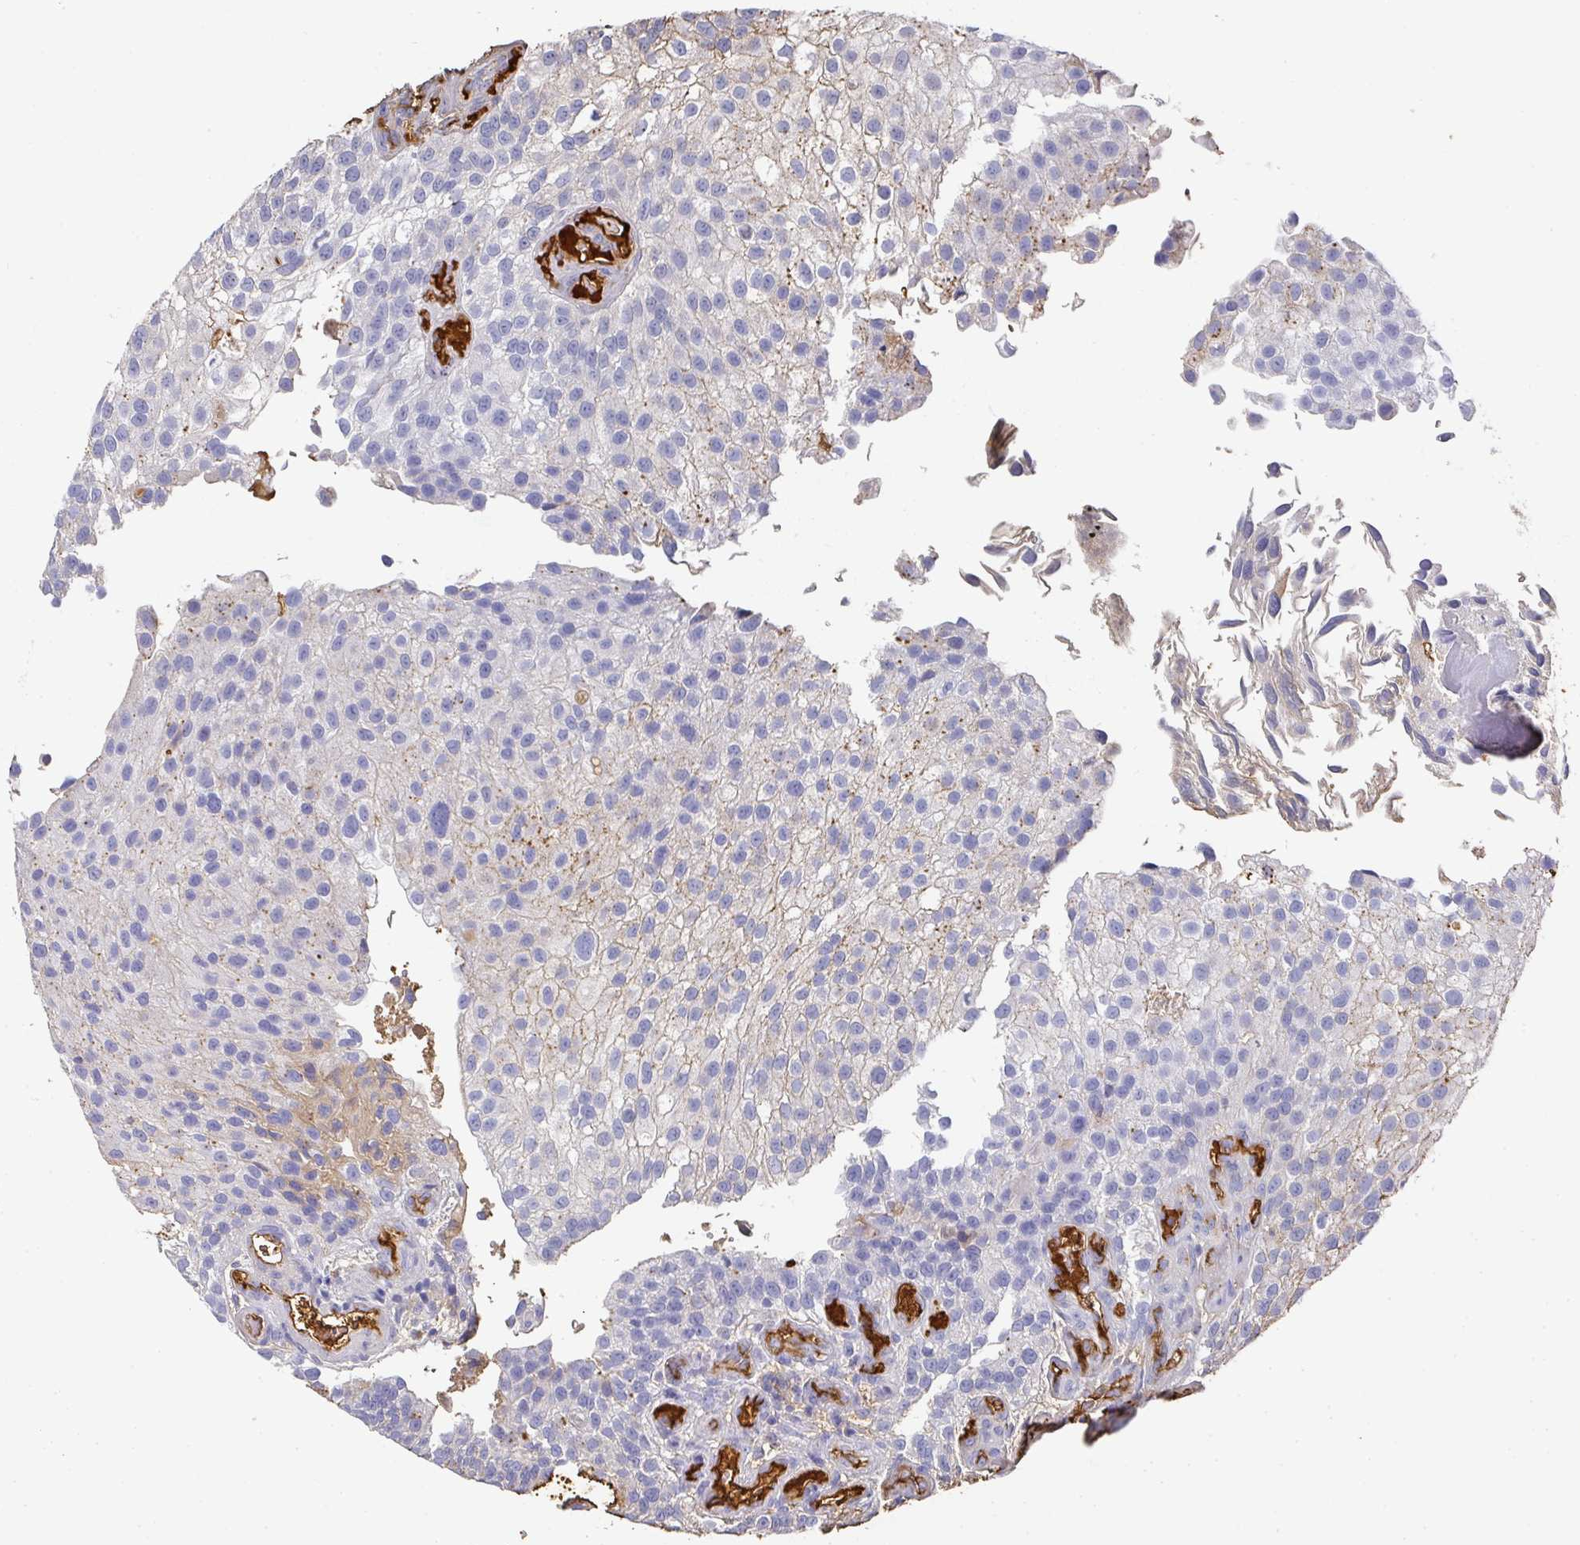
{"staining": {"intensity": "weak", "quantity": "<25%", "location": "cytoplasmic/membranous"}, "tissue": "urothelial cancer", "cell_type": "Tumor cells", "image_type": "cancer", "snomed": [{"axis": "morphology", "description": "Urothelial carcinoma, NOS"}, {"axis": "topography", "description": "Urinary bladder"}], "caption": "A high-resolution photomicrograph shows immunohistochemistry staining of urothelial cancer, which displays no significant expression in tumor cells.", "gene": "ALB", "patient": {"sex": "male", "age": 87}}